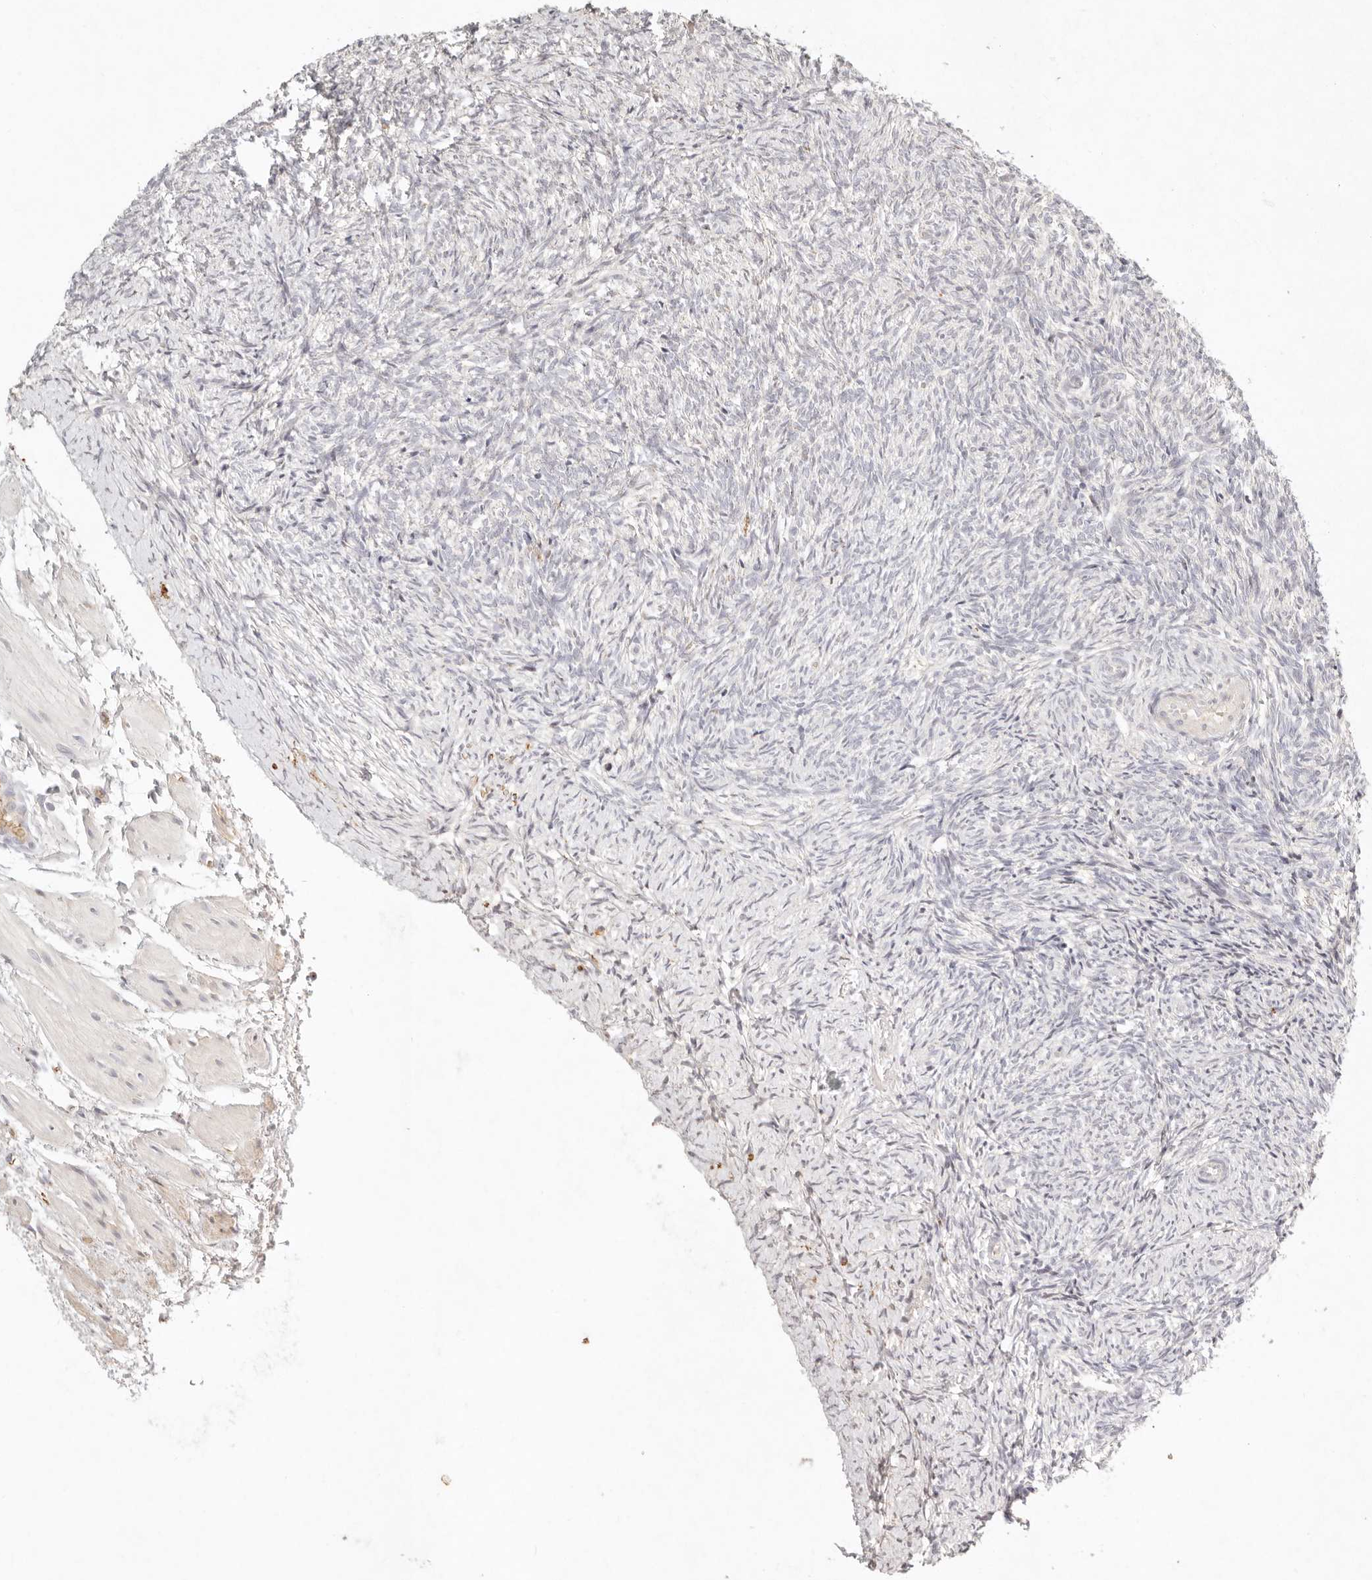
{"staining": {"intensity": "weak", "quantity": "25%-75%", "location": "cytoplasmic/membranous"}, "tissue": "ovary", "cell_type": "Follicle cells", "image_type": "normal", "snomed": [{"axis": "morphology", "description": "Normal tissue, NOS"}, {"axis": "topography", "description": "Ovary"}], "caption": "This image reveals immunohistochemistry staining of benign human ovary, with low weak cytoplasmic/membranous positivity in about 25%-75% of follicle cells.", "gene": "C1orf127", "patient": {"sex": "female", "age": 41}}